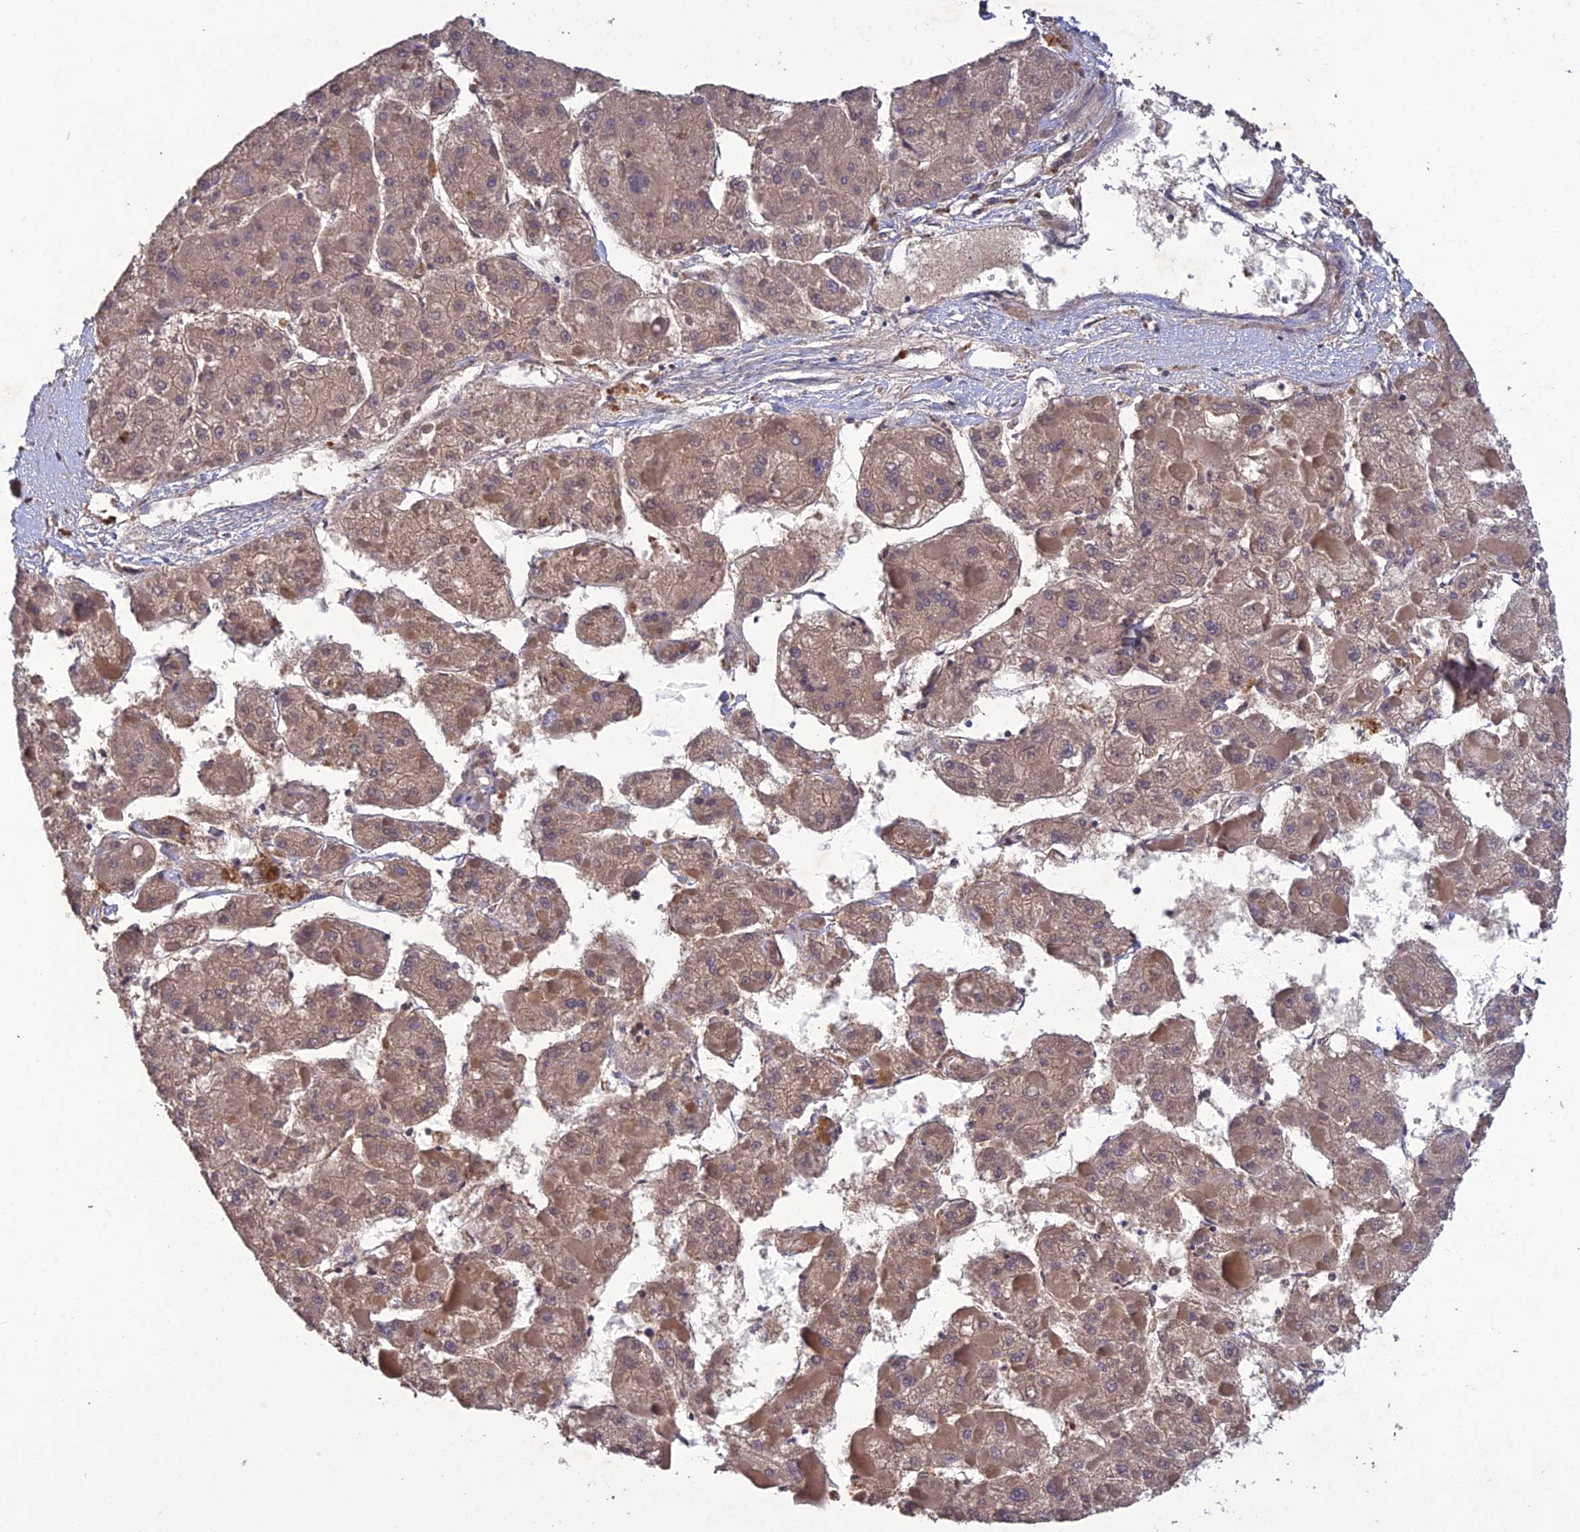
{"staining": {"intensity": "weak", "quantity": ">75%", "location": "cytoplasmic/membranous"}, "tissue": "liver cancer", "cell_type": "Tumor cells", "image_type": "cancer", "snomed": [{"axis": "morphology", "description": "Carcinoma, Hepatocellular, NOS"}, {"axis": "topography", "description": "Liver"}], "caption": "Liver cancer (hepatocellular carcinoma) was stained to show a protein in brown. There is low levels of weak cytoplasmic/membranous expression in approximately >75% of tumor cells.", "gene": "SLC39A13", "patient": {"sex": "female", "age": 73}}